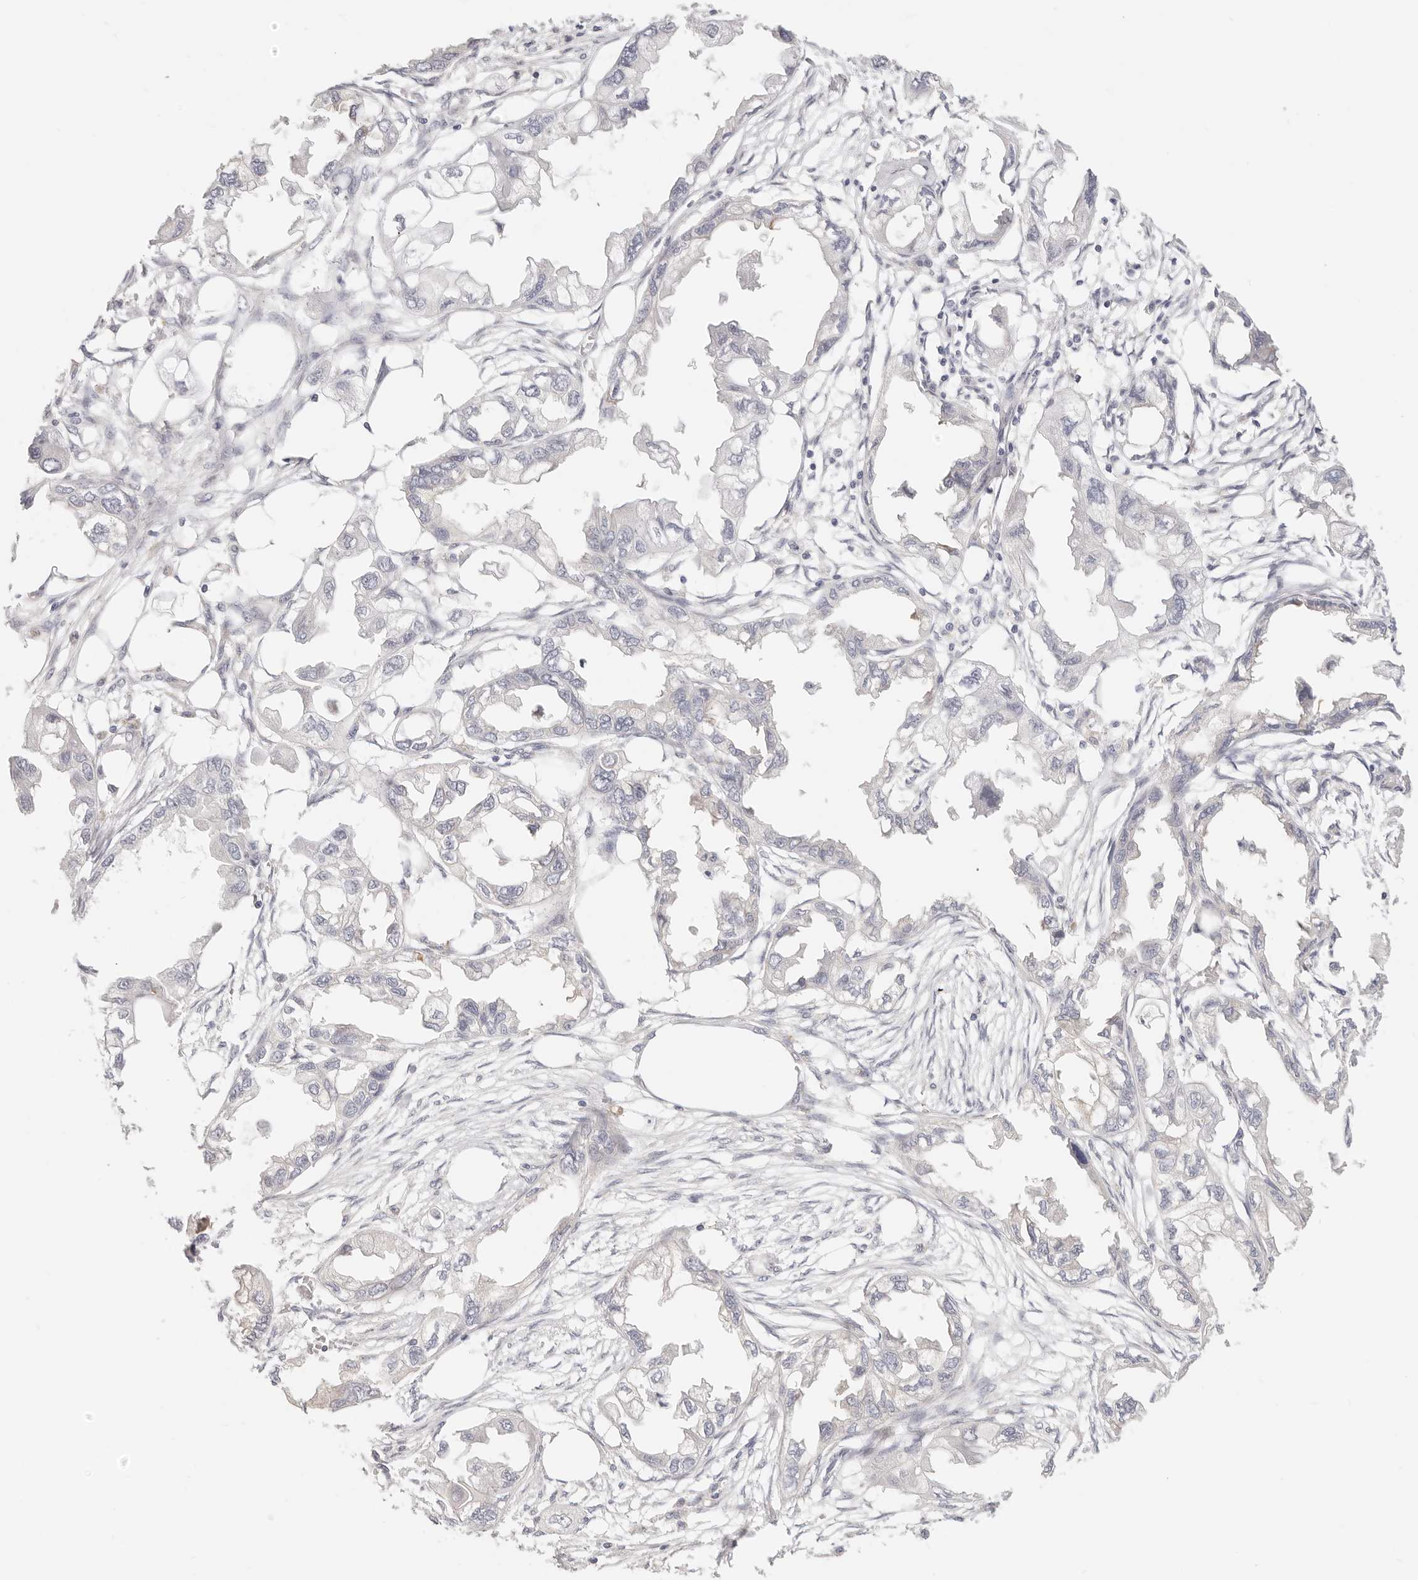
{"staining": {"intensity": "negative", "quantity": "none", "location": "none"}, "tissue": "endometrial cancer", "cell_type": "Tumor cells", "image_type": "cancer", "snomed": [{"axis": "morphology", "description": "Adenocarcinoma, NOS"}, {"axis": "morphology", "description": "Adenocarcinoma, metastatic, NOS"}, {"axis": "topography", "description": "Adipose tissue"}, {"axis": "topography", "description": "Endometrium"}], "caption": "Tumor cells are negative for protein expression in human adenocarcinoma (endometrial).", "gene": "DTNBP1", "patient": {"sex": "female", "age": 67}}